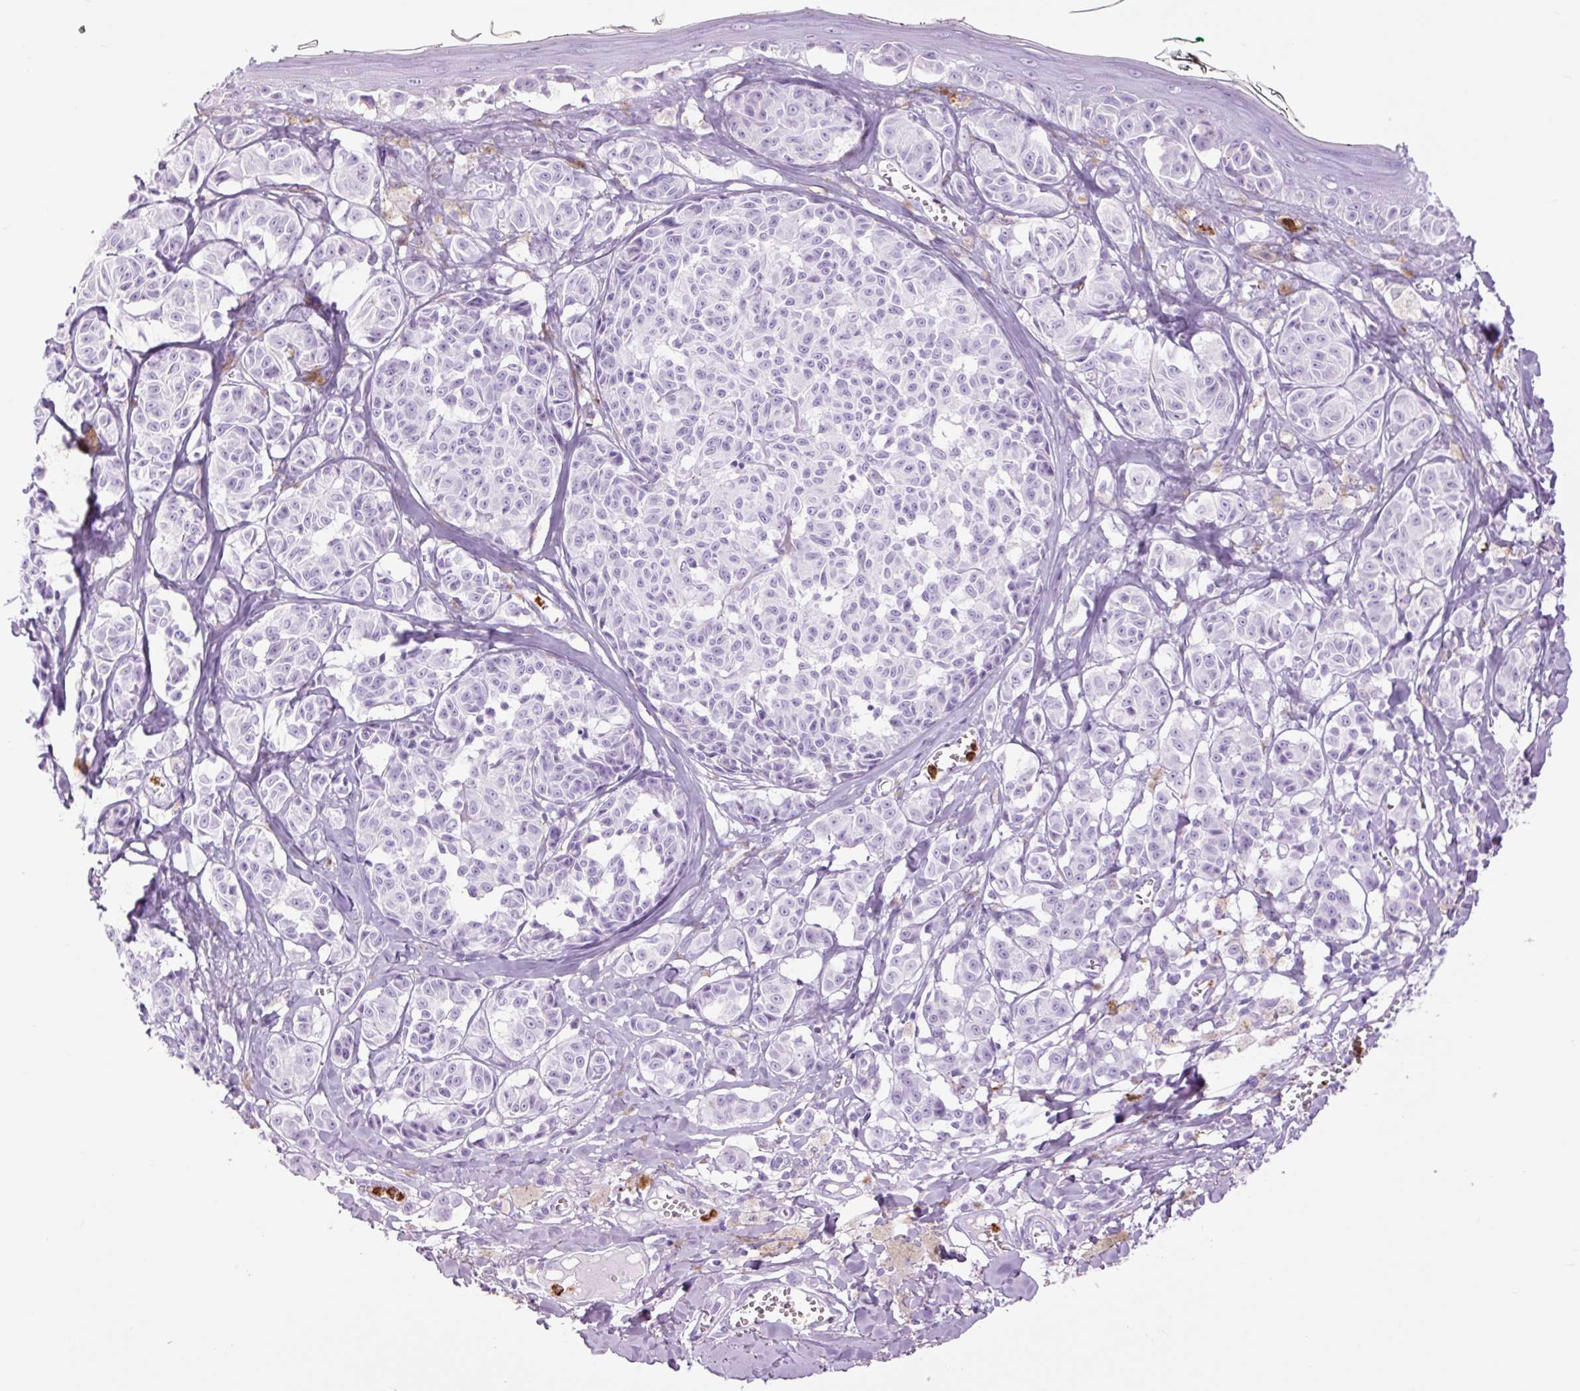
{"staining": {"intensity": "negative", "quantity": "none", "location": "none"}, "tissue": "melanoma", "cell_type": "Tumor cells", "image_type": "cancer", "snomed": [{"axis": "morphology", "description": "Malignant melanoma, NOS"}, {"axis": "topography", "description": "Skin"}], "caption": "Tumor cells are negative for protein expression in human malignant melanoma. (Brightfield microscopy of DAB IHC at high magnification).", "gene": "LYZ", "patient": {"sex": "female", "age": 43}}